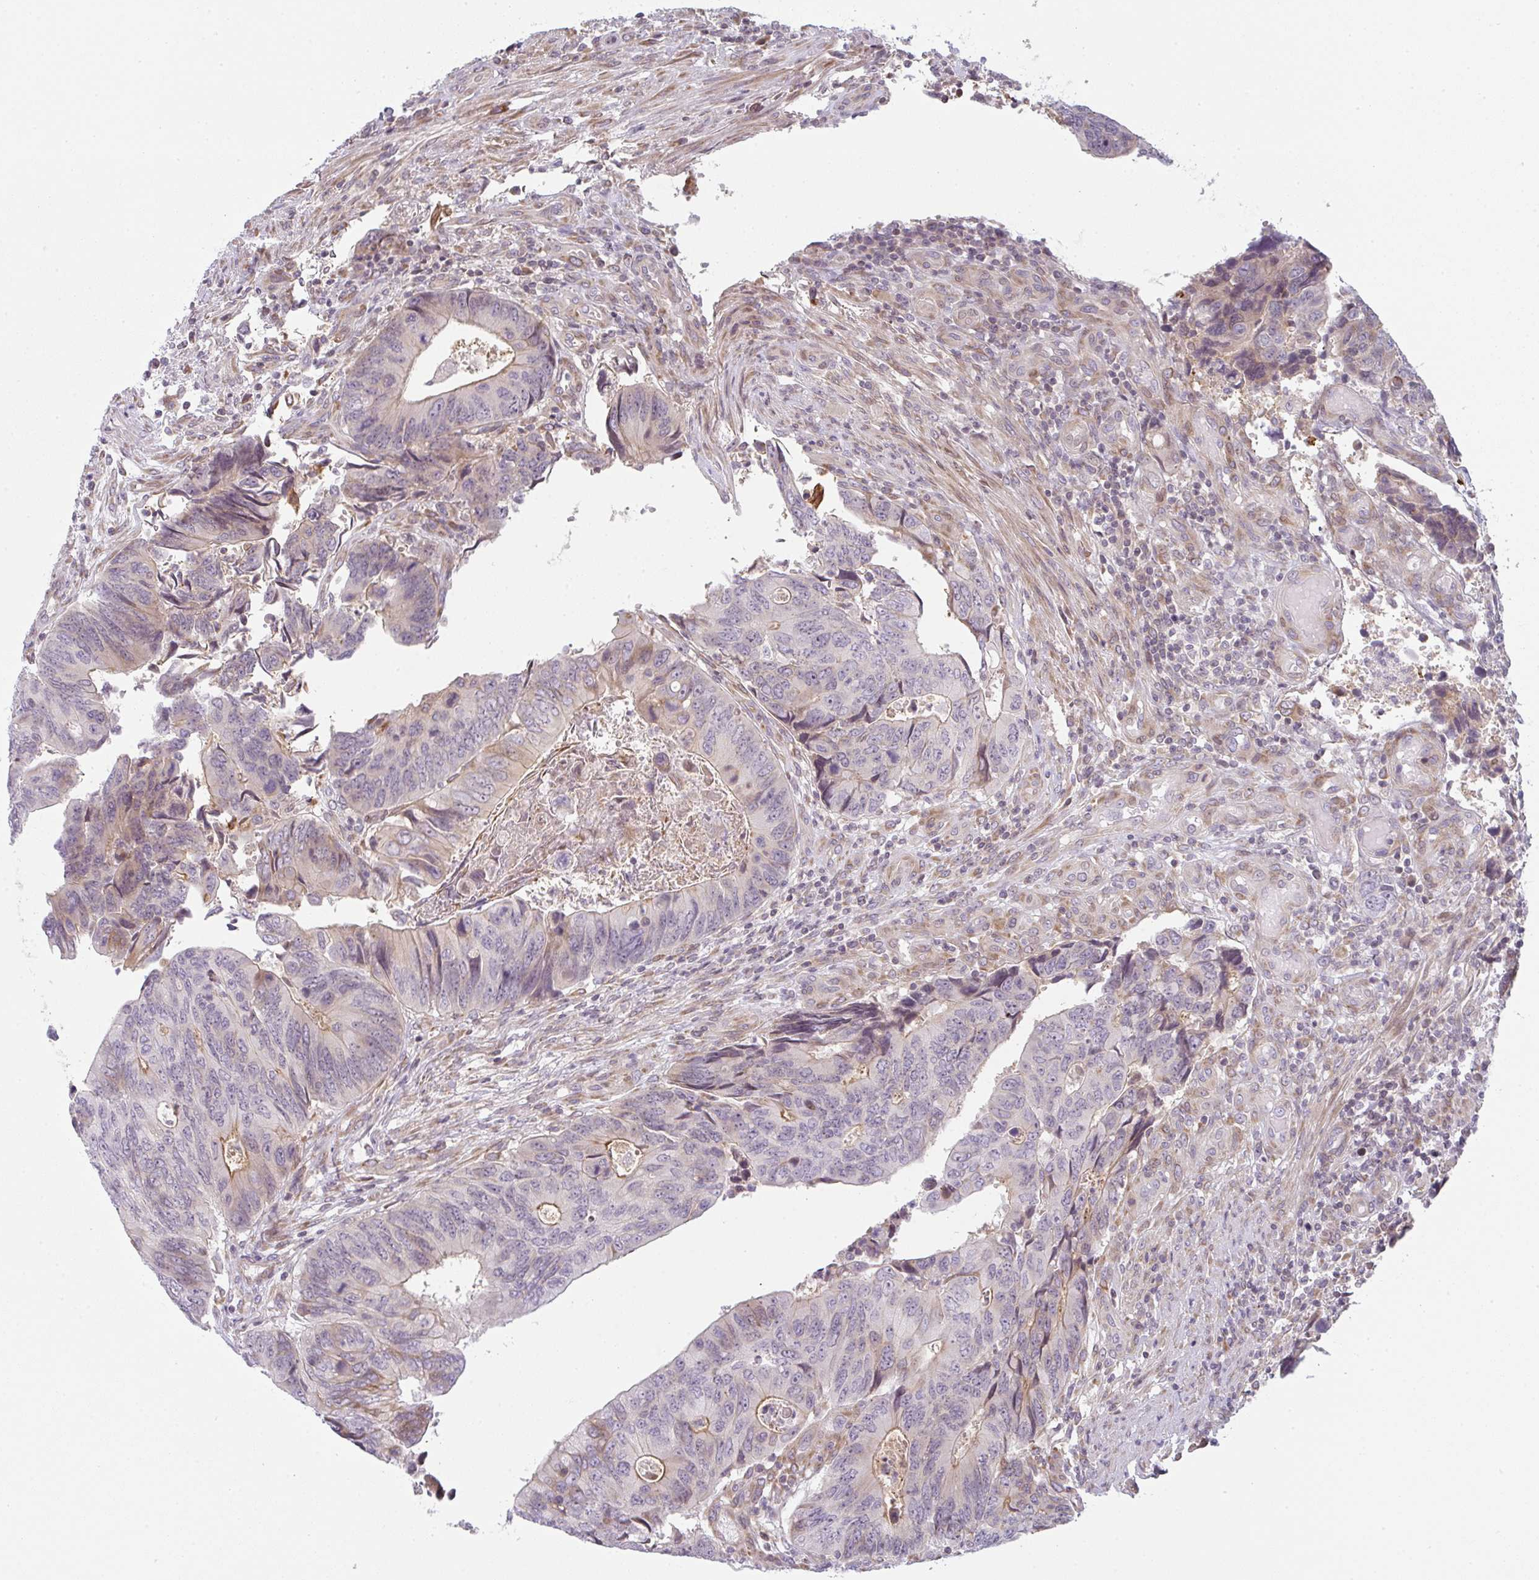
{"staining": {"intensity": "weak", "quantity": "<25%", "location": "cytoplasmic/membranous"}, "tissue": "colorectal cancer", "cell_type": "Tumor cells", "image_type": "cancer", "snomed": [{"axis": "morphology", "description": "Adenocarcinoma, NOS"}, {"axis": "topography", "description": "Colon"}], "caption": "Tumor cells are negative for brown protein staining in colorectal cancer (adenocarcinoma).", "gene": "TMEM237", "patient": {"sex": "male", "age": 87}}